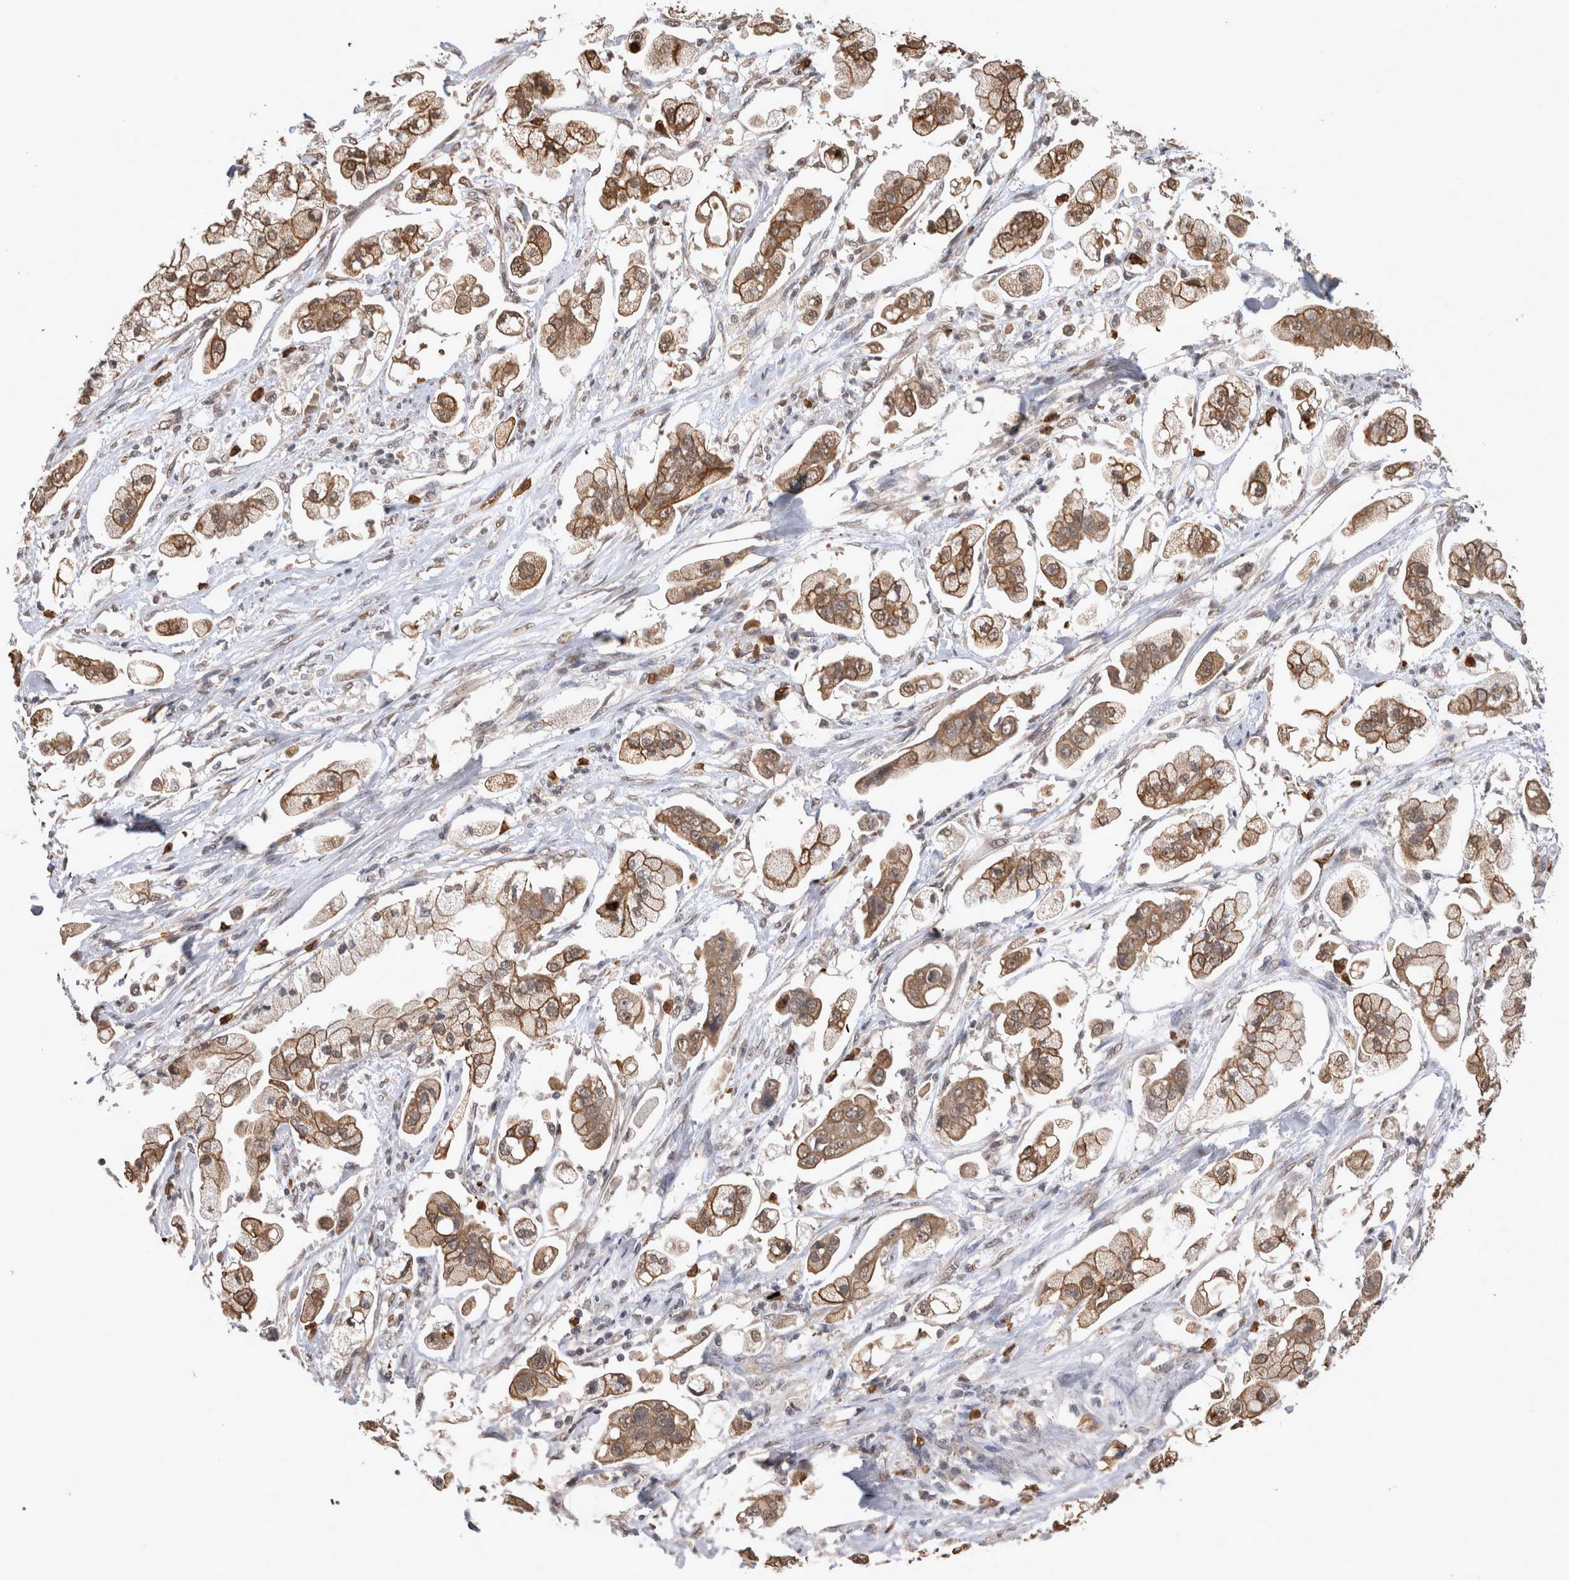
{"staining": {"intensity": "moderate", "quantity": ">75%", "location": "cytoplasmic/membranous"}, "tissue": "stomach cancer", "cell_type": "Tumor cells", "image_type": "cancer", "snomed": [{"axis": "morphology", "description": "Adenocarcinoma, NOS"}, {"axis": "topography", "description": "Stomach"}], "caption": "Immunohistochemical staining of adenocarcinoma (stomach) exhibits medium levels of moderate cytoplasmic/membranous protein expression in about >75% of tumor cells.", "gene": "PAK4", "patient": {"sex": "male", "age": 62}}